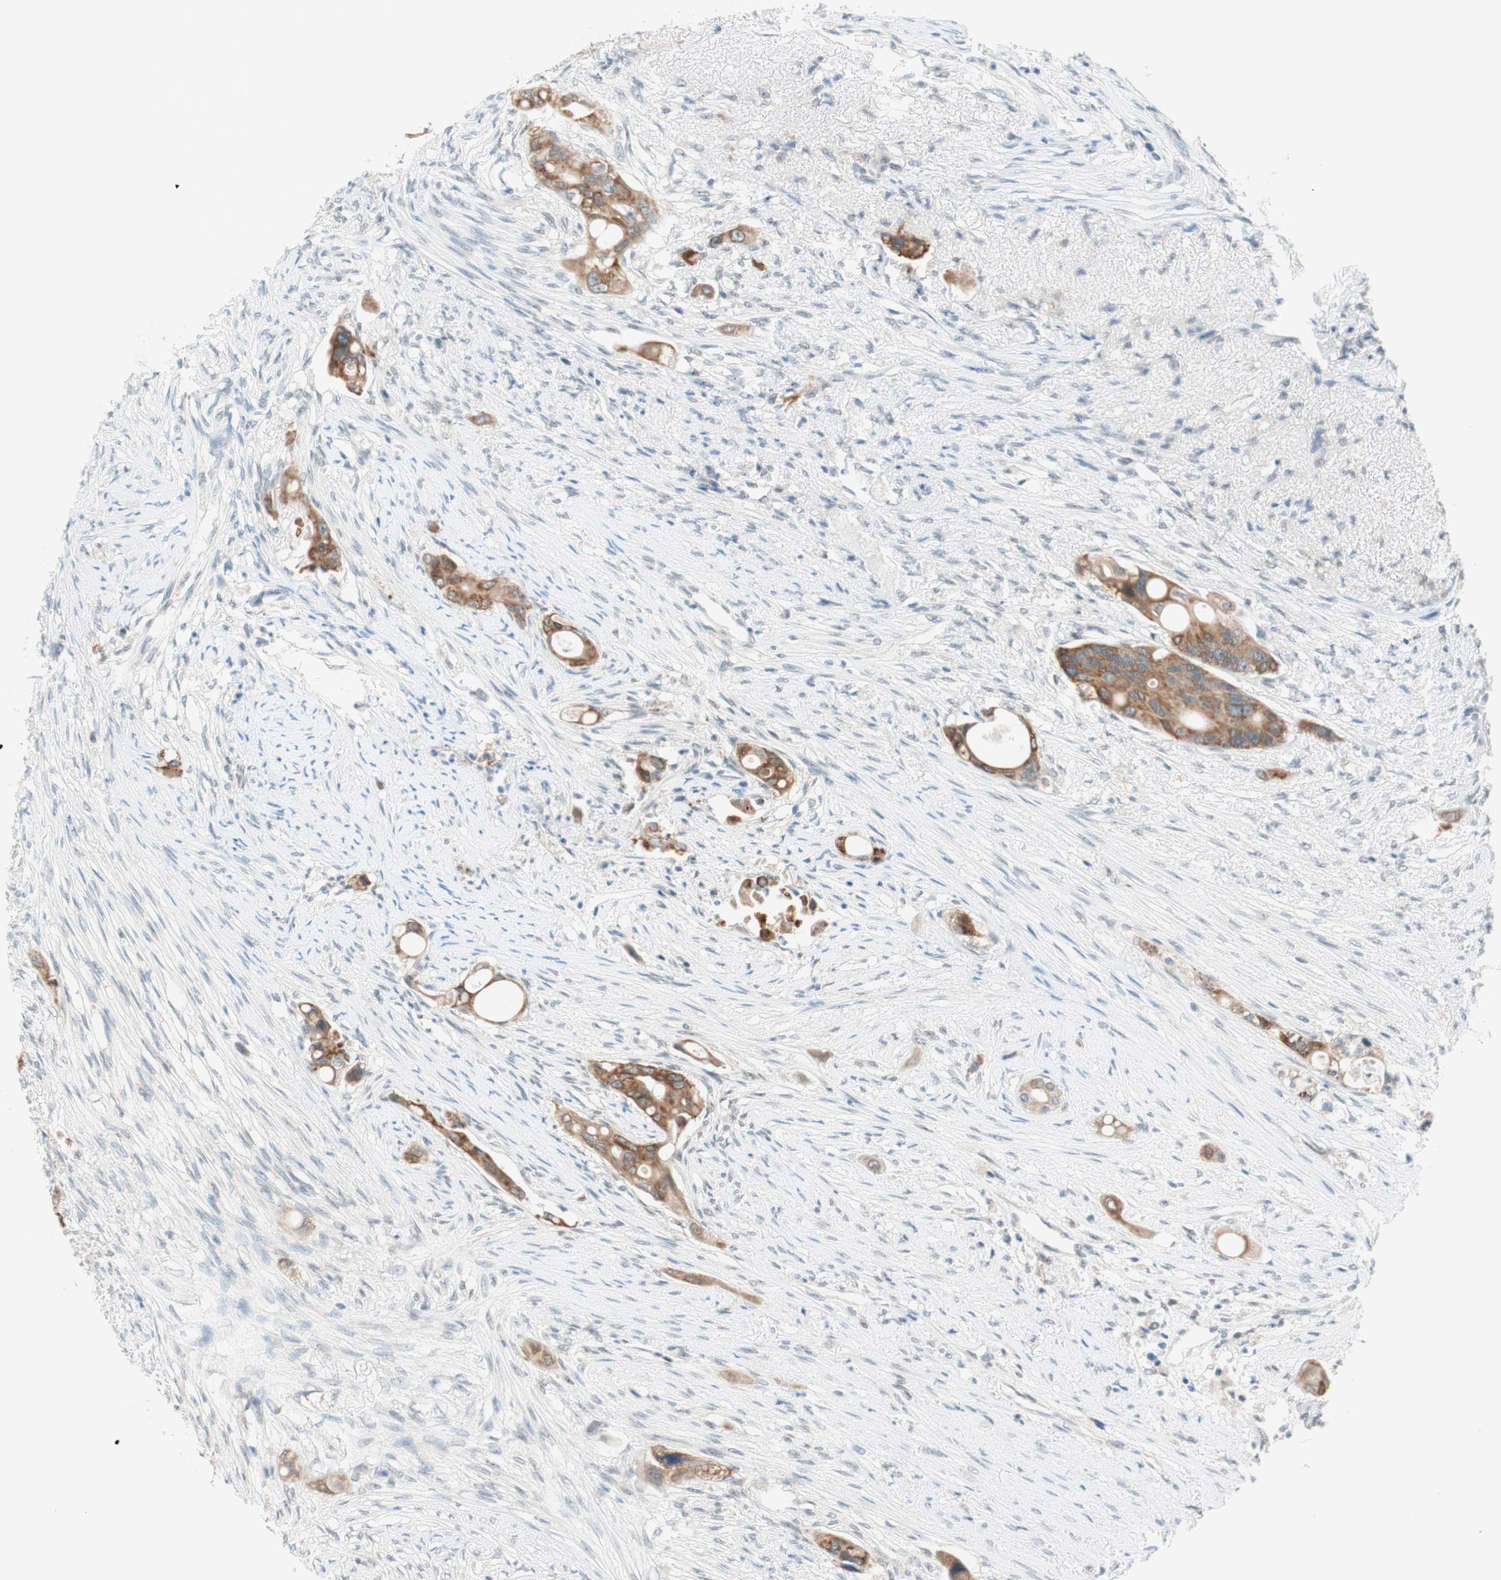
{"staining": {"intensity": "moderate", "quantity": ">75%", "location": "cytoplasmic/membranous"}, "tissue": "colorectal cancer", "cell_type": "Tumor cells", "image_type": "cancer", "snomed": [{"axis": "morphology", "description": "Adenocarcinoma, NOS"}, {"axis": "topography", "description": "Colon"}], "caption": "High-magnification brightfield microscopy of colorectal adenocarcinoma stained with DAB (brown) and counterstained with hematoxylin (blue). tumor cells exhibit moderate cytoplasmic/membranous positivity is present in approximately>75% of cells. (DAB (3,3'-diaminobenzidine) IHC, brown staining for protein, blue staining for nuclei).", "gene": "JPH1", "patient": {"sex": "female", "age": 57}}